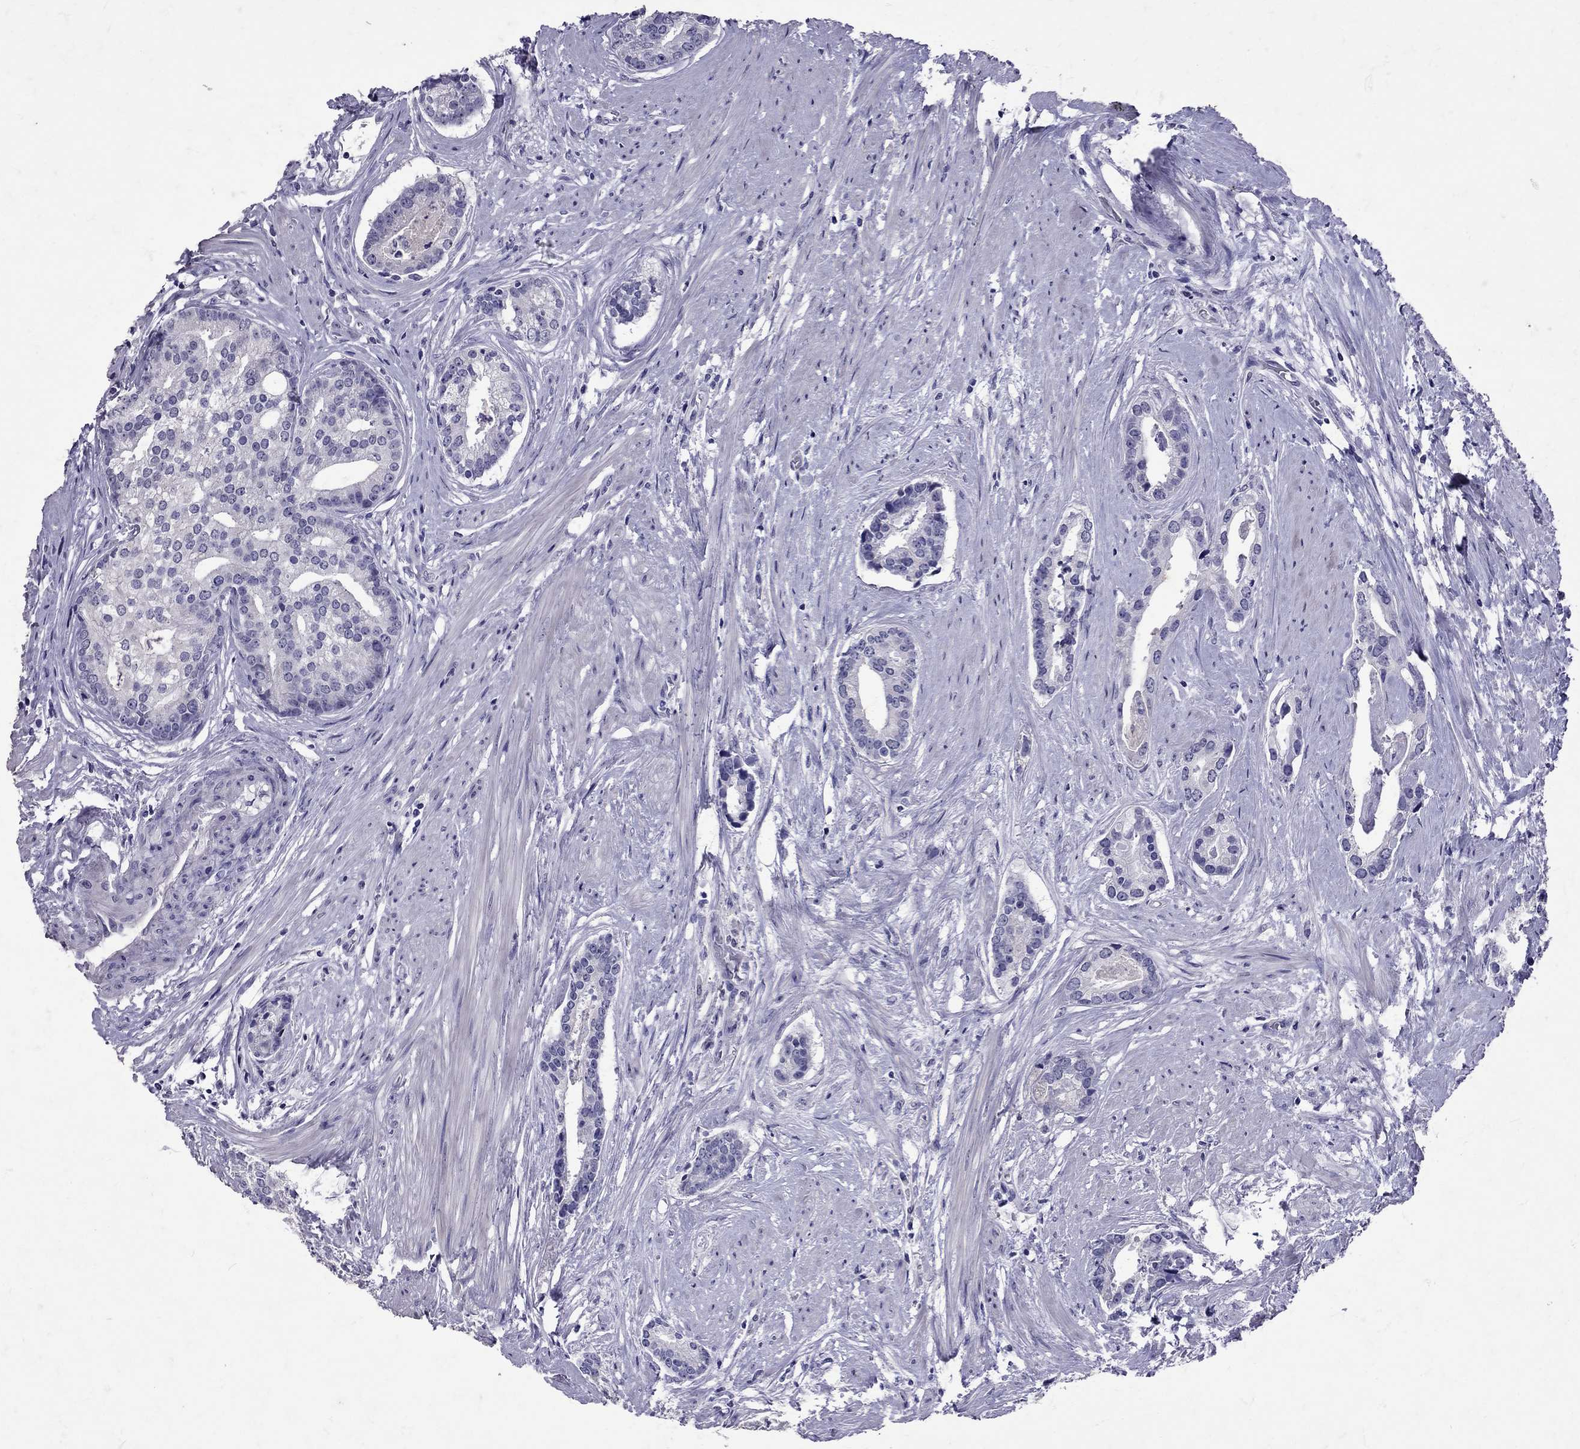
{"staining": {"intensity": "negative", "quantity": "none", "location": "none"}, "tissue": "prostate cancer", "cell_type": "Tumor cells", "image_type": "cancer", "snomed": [{"axis": "morphology", "description": "Adenocarcinoma, NOS"}, {"axis": "topography", "description": "Prostate and seminal vesicle, NOS"}, {"axis": "topography", "description": "Prostate"}], "caption": "Prostate cancer (adenocarcinoma) was stained to show a protein in brown. There is no significant staining in tumor cells.", "gene": "SST", "patient": {"sex": "male", "age": 44}}